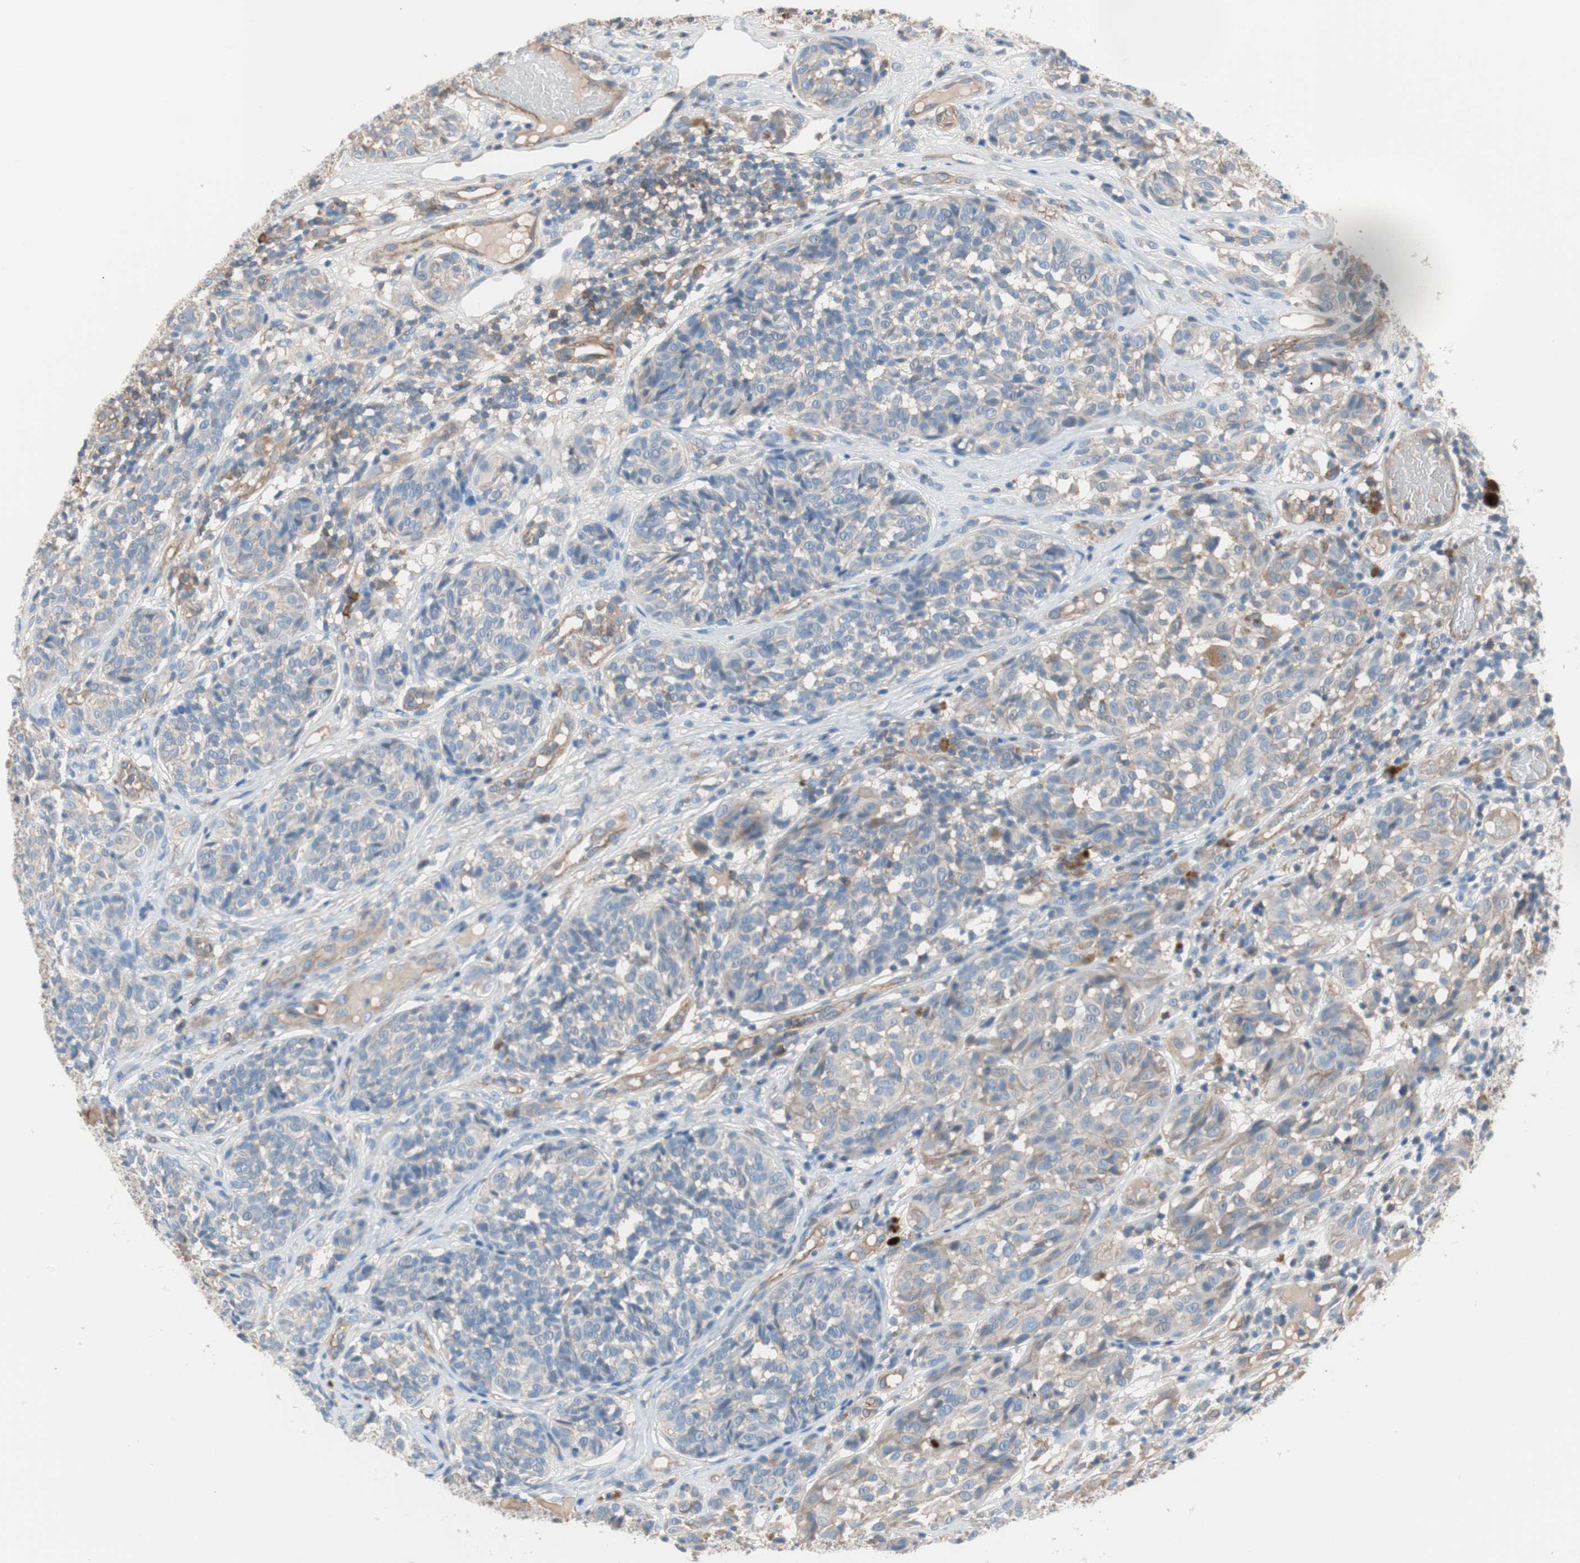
{"staining": {"intensity": "weak", "quantity": "25%-75%", "location": "cytoplasmic/membranous"}, "tissue": "melanoma", "cell_type": "Tumor cells", "image_type": "cancer", "snomed": [{"axis": "morphology", "description": "Malignant melanoma, NOS"}, {"axis": "topography", "description": "Skin"}], "caption": "A micrograph of human malignant melanoma stained for a protein exhibits weak cytoplasmic/membranous brown staining in tumor cells.", "gene": "GPR160", "patient": {"sex": "female", "age": 46}}